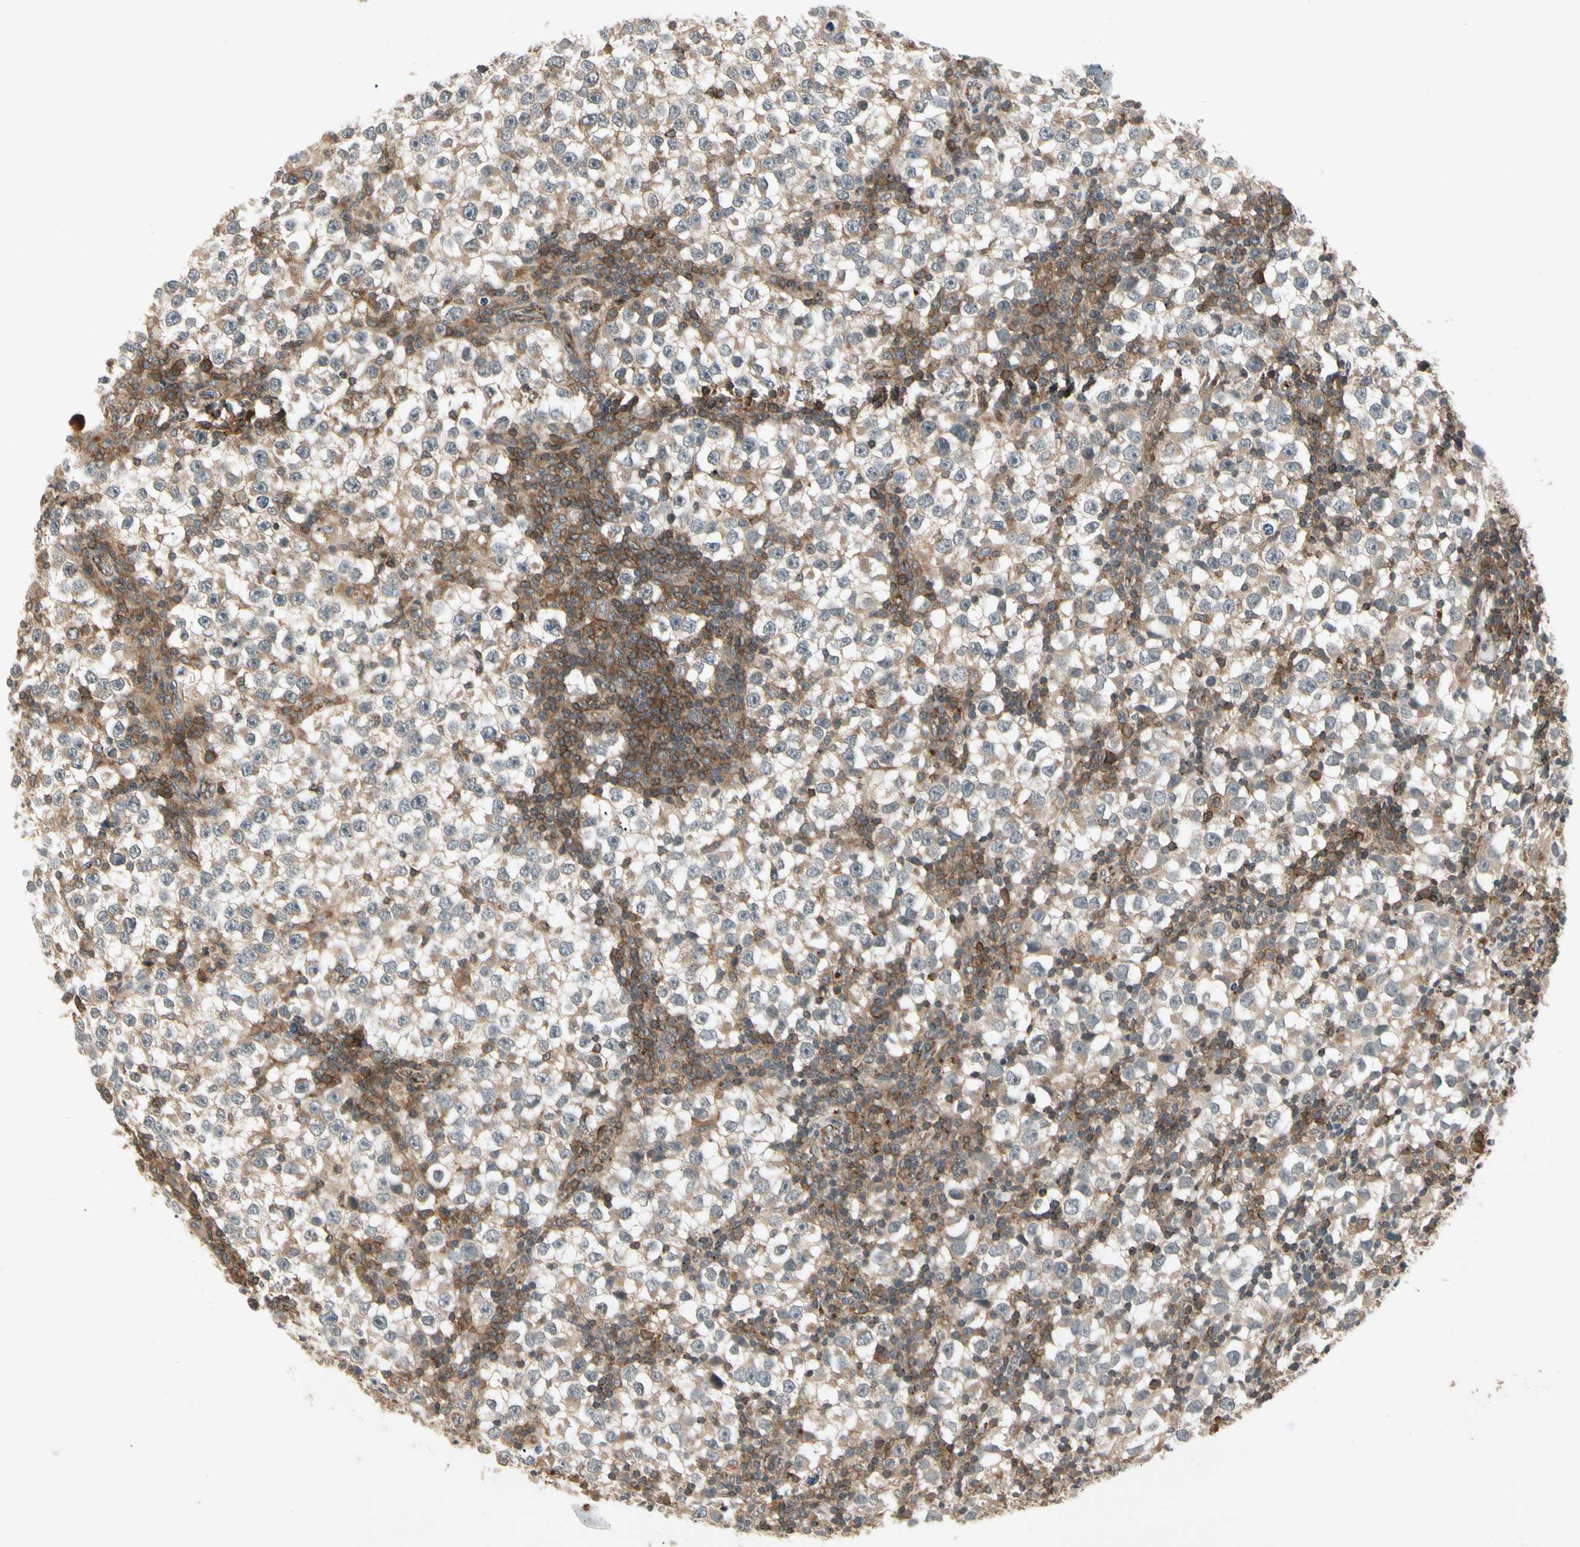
{"staining": {"intensity": "weak", "quantity": "25%-75%", "location": "cytoplasmic/membranous"}, "tissue": "testis cancer", "cell_type": "Tumor cells", "image_type": "cancer", "snomed": [{"axis": "morphology", "description": "Seminoma, NOS"}, {"axis": "topography", "description": "Testis"}], "caption": "Seminoma (testis) stained with a protein marker exhibits weak staining in tumor cells.", "gene": "FLOT1", "patient": {"sex": "male", "age": 65}}